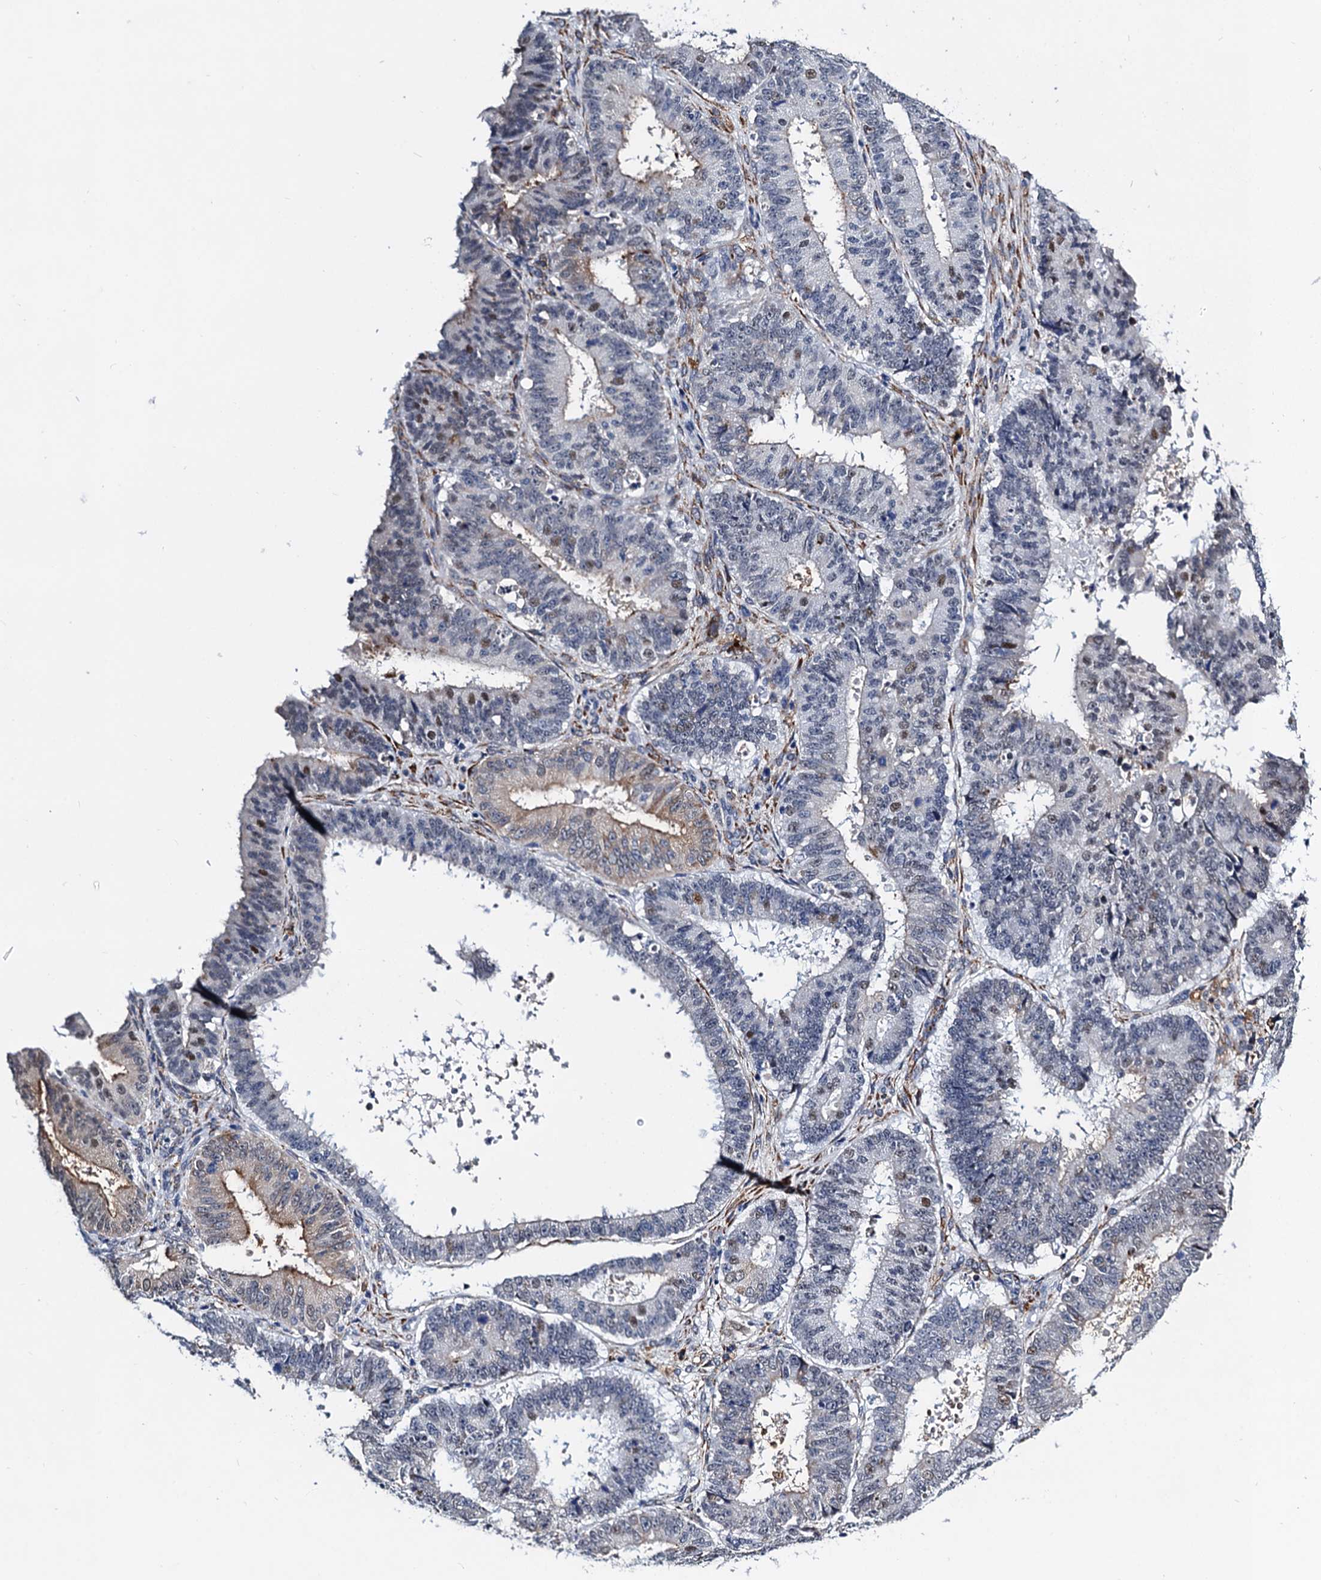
{"staining": {"intensity": "moderate", "quantity": "<25%", "location": "cytoplasmic/membranous,nuclear"}, "tissue": "ovarian cancer", "cell_type": "Tumor cells", "image_type": "cancer", "snomed": [{"axis": "morphology", "description": "Carcinoma, endometroid"}, {"axis": "topography", "description": "Appendix"}, {"axis": "topography", "description": "Ovary"}], "caption": "Protein staining of ovarian endometroid carcinoma tissue exhibits moderate cytoplasmic/membranous and nuclear expression in approximately <25% of tumor cells.", "gene": "SLC7A10", "patient": {"sex": "female", "age": 42}}